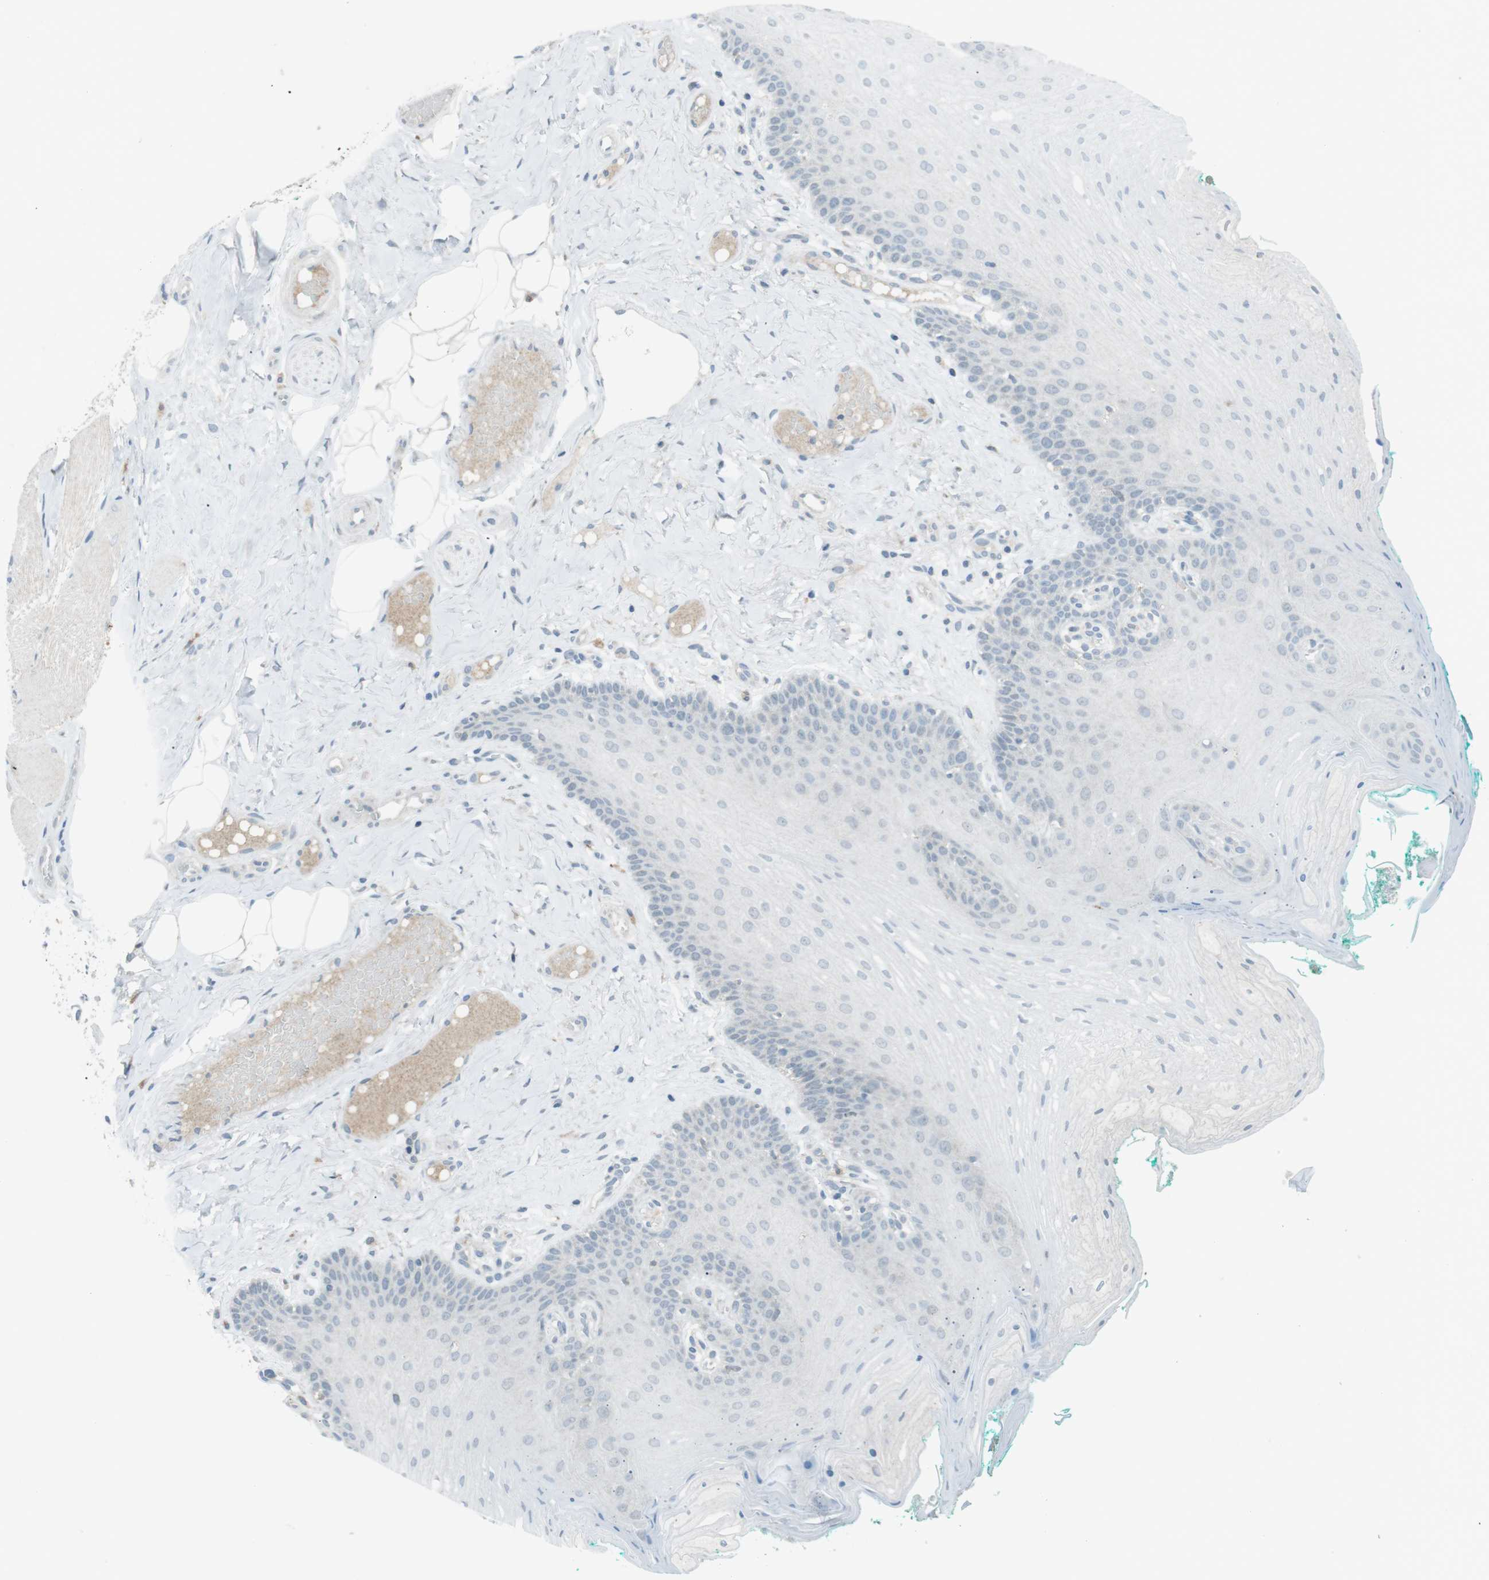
{"staining": {"intensity": "negative", "quantity": "none", "location": "none"}, "tissue": "oral mucosa", "cell_type": "Squamous epithelial cells", "image_type": "normal", "snomed": [{"axis": "morphology", "description": "Normal tissue, NOS"}, {"axis": "topography", "description": "Oral tissue"}], "caption": "Immunohistochemical staining of unremarkable oral mucosa demonstrates no significant expression in squamous epithelial cells. (Stains: DAB (3,3'-diaminobenzidine) immunohistochemistry (IHC) with hematoxylin counter stain, Microscopy: brightfield microscopy at high magnification).", "gene": "FCRLA", "patient": {"sex": "male", "age": 58}}